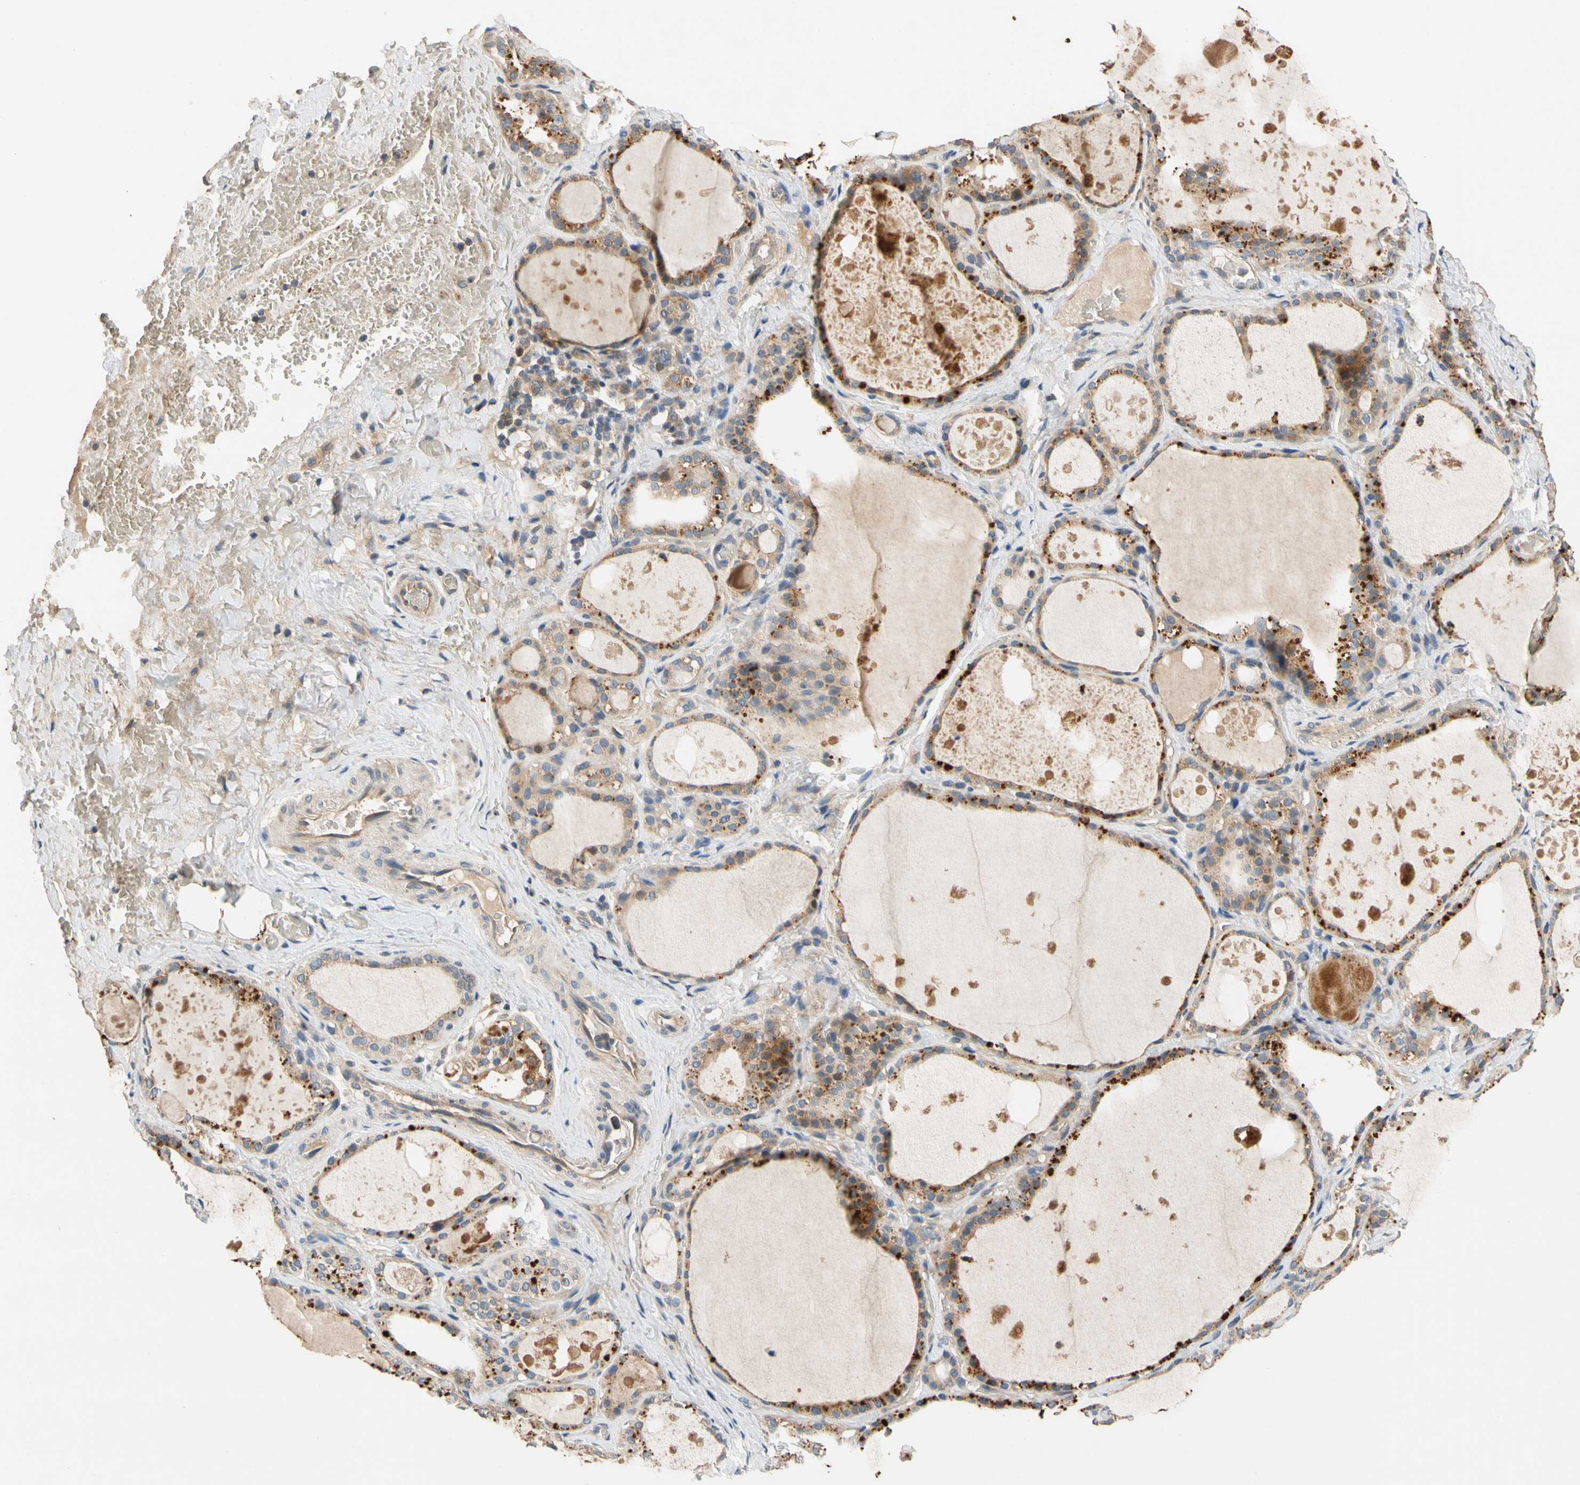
{"staining": {"intensity": "strong", "quantity": "25%-75%", "location": "cytoplasmic/membranous"}, "tissue": "thyroid gland", "cell_type": "Glandular cells", "image_type": "normal", "snomed": [{"axis": "morphology", "description": "Normal tissue, NOS"}, {"axis": "topography", "description": "Thyroid gland"}], "caption": "This is an image of immunohistochemistry (IHC) staining of normal thyroid gland, which shows strong positivity in the cytoplasmic/membranous of glandular cells.", "gene": "USP12", "patient": {"sex": "male", "age": 61}}